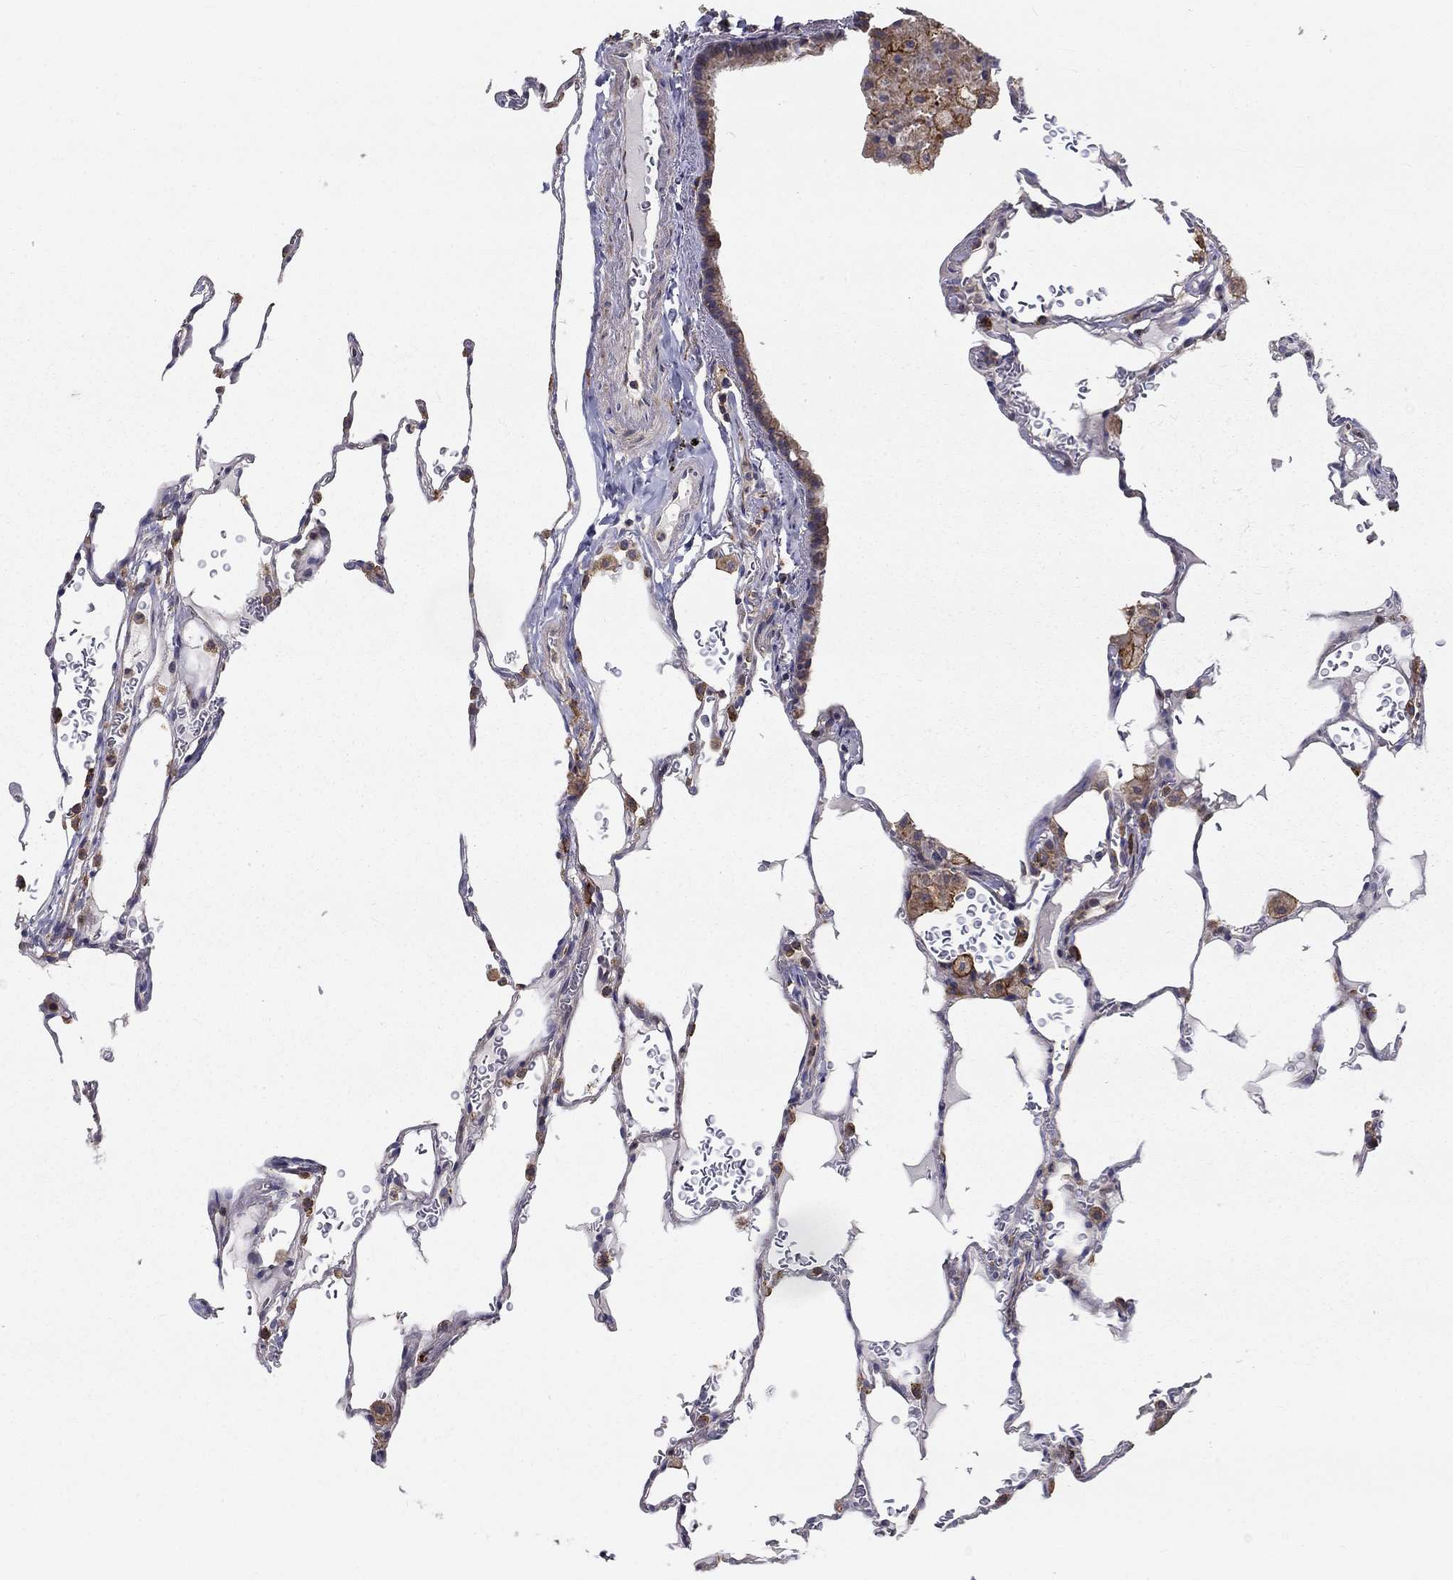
{"staining": {"intensity": "negative", "quantity": "none", "location": "none"}, "tissue": "lung", "cell_type": "Alveolar cells", "image_type": "normal", "snomed": [{"axis": "morphology", "description": "Normal tissue, NOS"}, {"axis": "morphology", "description": "Adenocarcinoma, metastatic, NOS"}, {"axis": "topography", "description": "Lung"}], "caption": "The IHC histopathology image has no significant staining in alveolar cells of lung.", "gene": "ALDH4A1", "patient": {"sex": "male", "age": 45}}